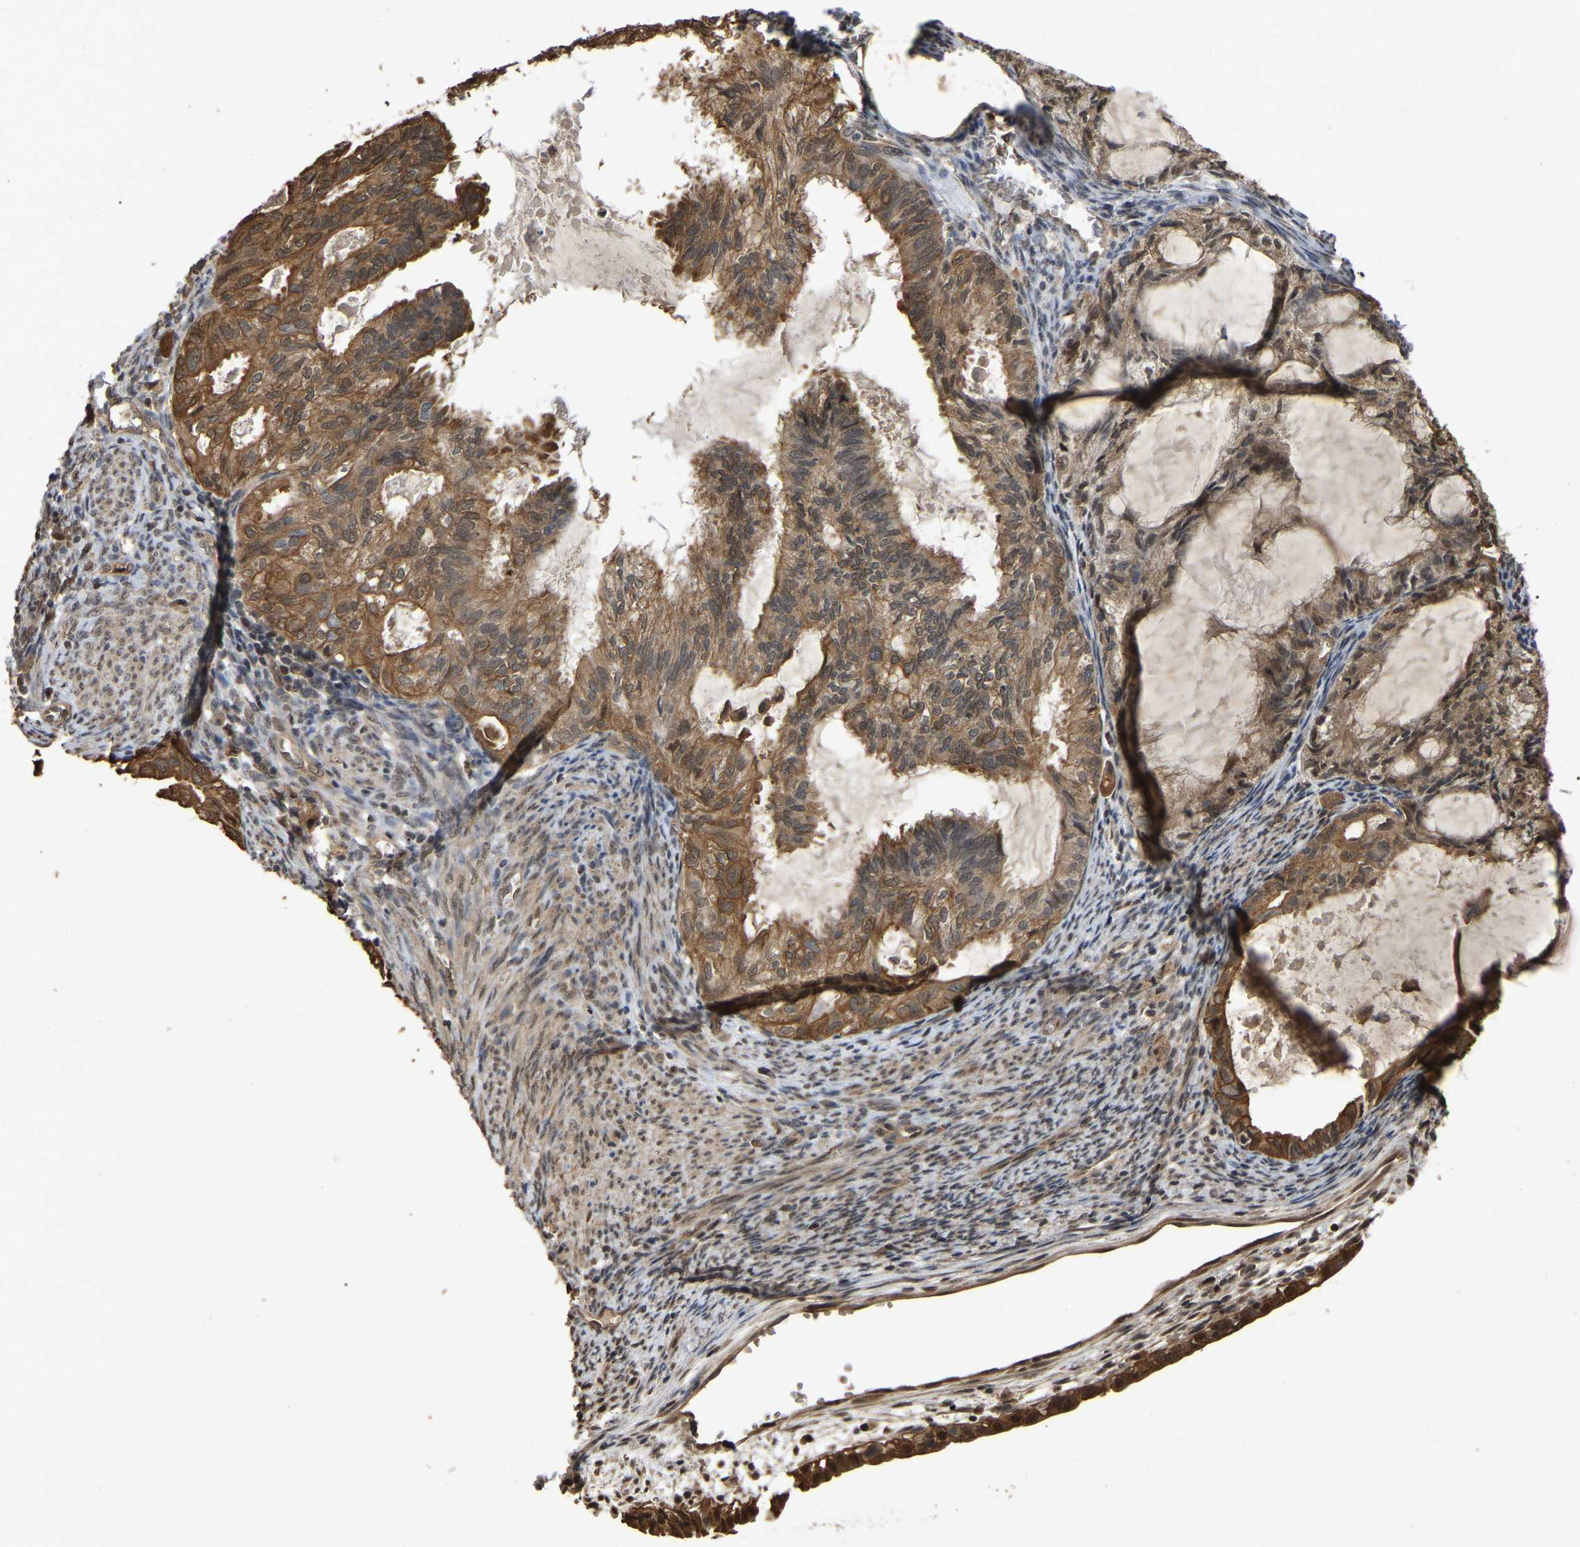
{"staining": {"intensity": "moderate", "quantity": ">75%", "location": "cytoplasmic/membranous"}, "tissue": "cervical cancer", "cell_type": "Tumor cells", "image_type": "cancer", "snomed": [{"axis": "morphology", "description": "Normal tissue, NOS"}, {"axis": "morphology", "description": "Adenocarcinoma, NOS"}, {"axis": "topography", "description": "Cervix"}, {"axis": "topography", "description": "Endometrium"}], "caption": "Tumor cells demonstrate medium levels of moderate cytoplasmic/membranous expression in approximately >75% of cells in human cervical cancer. The staining was performed using DAB, with brown indicating positive protein expression. Nuclei are stained blue with hematoxylin.", "gene": "FAM219A", "patient": {"sex": "female", "age": 86}}